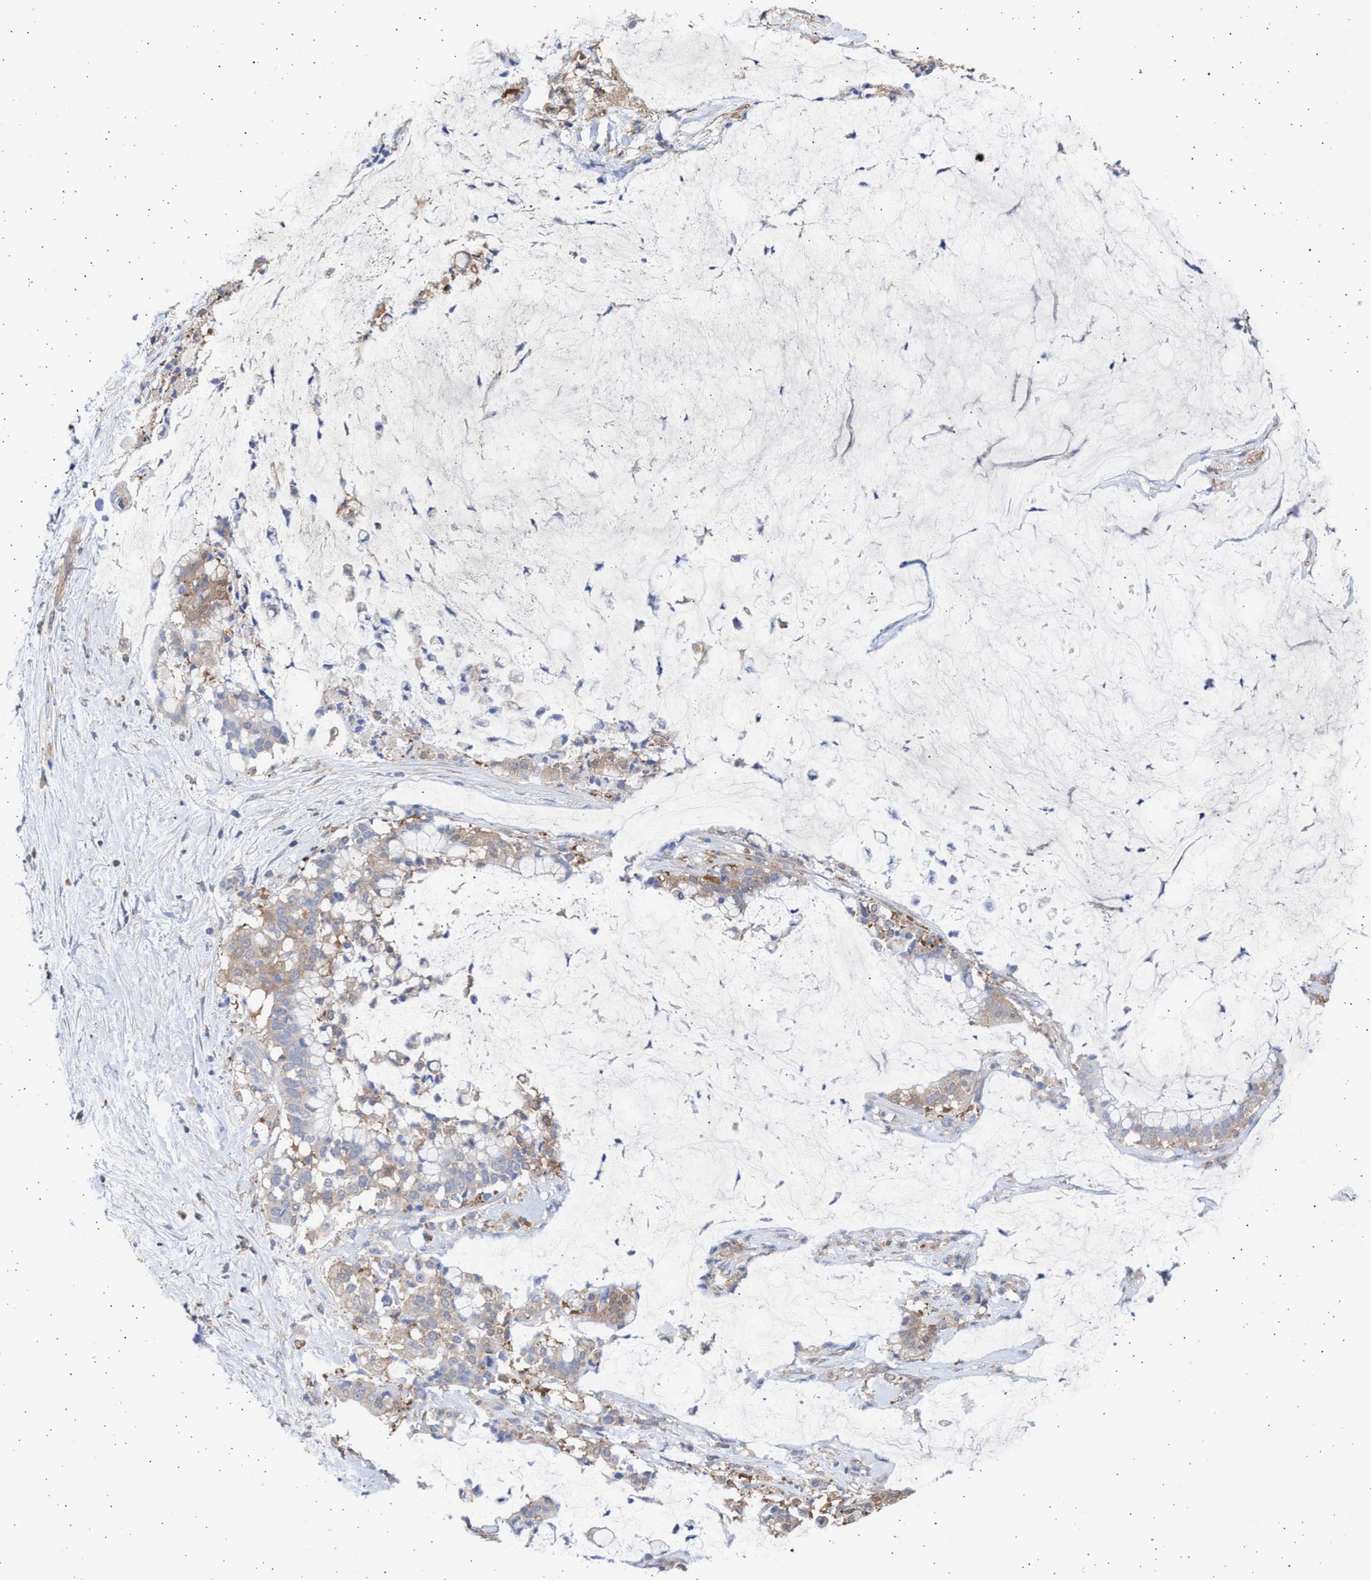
{"staining": {"intensity": "weak", "quantity": "25%-75%", "location": "cytoplasmic/membranous"}, "tissue": "pancreatic cancer", "cell_type": "Tumor cells", "image_type": "cancer", "snomed": [{"axis": "morphology", "description": "Adenocarcinoma, NOS"}, {"axis": "topography", "description": "Pancreas"}], "caption": "IHC of pancreatic adenocarcinoma displays low levels of weak cytoplasmic/membranous expression in about 25%-75% of tumor cells.", "gene": "ALDOC", "patient": {"sex": "male", "age": 41}}